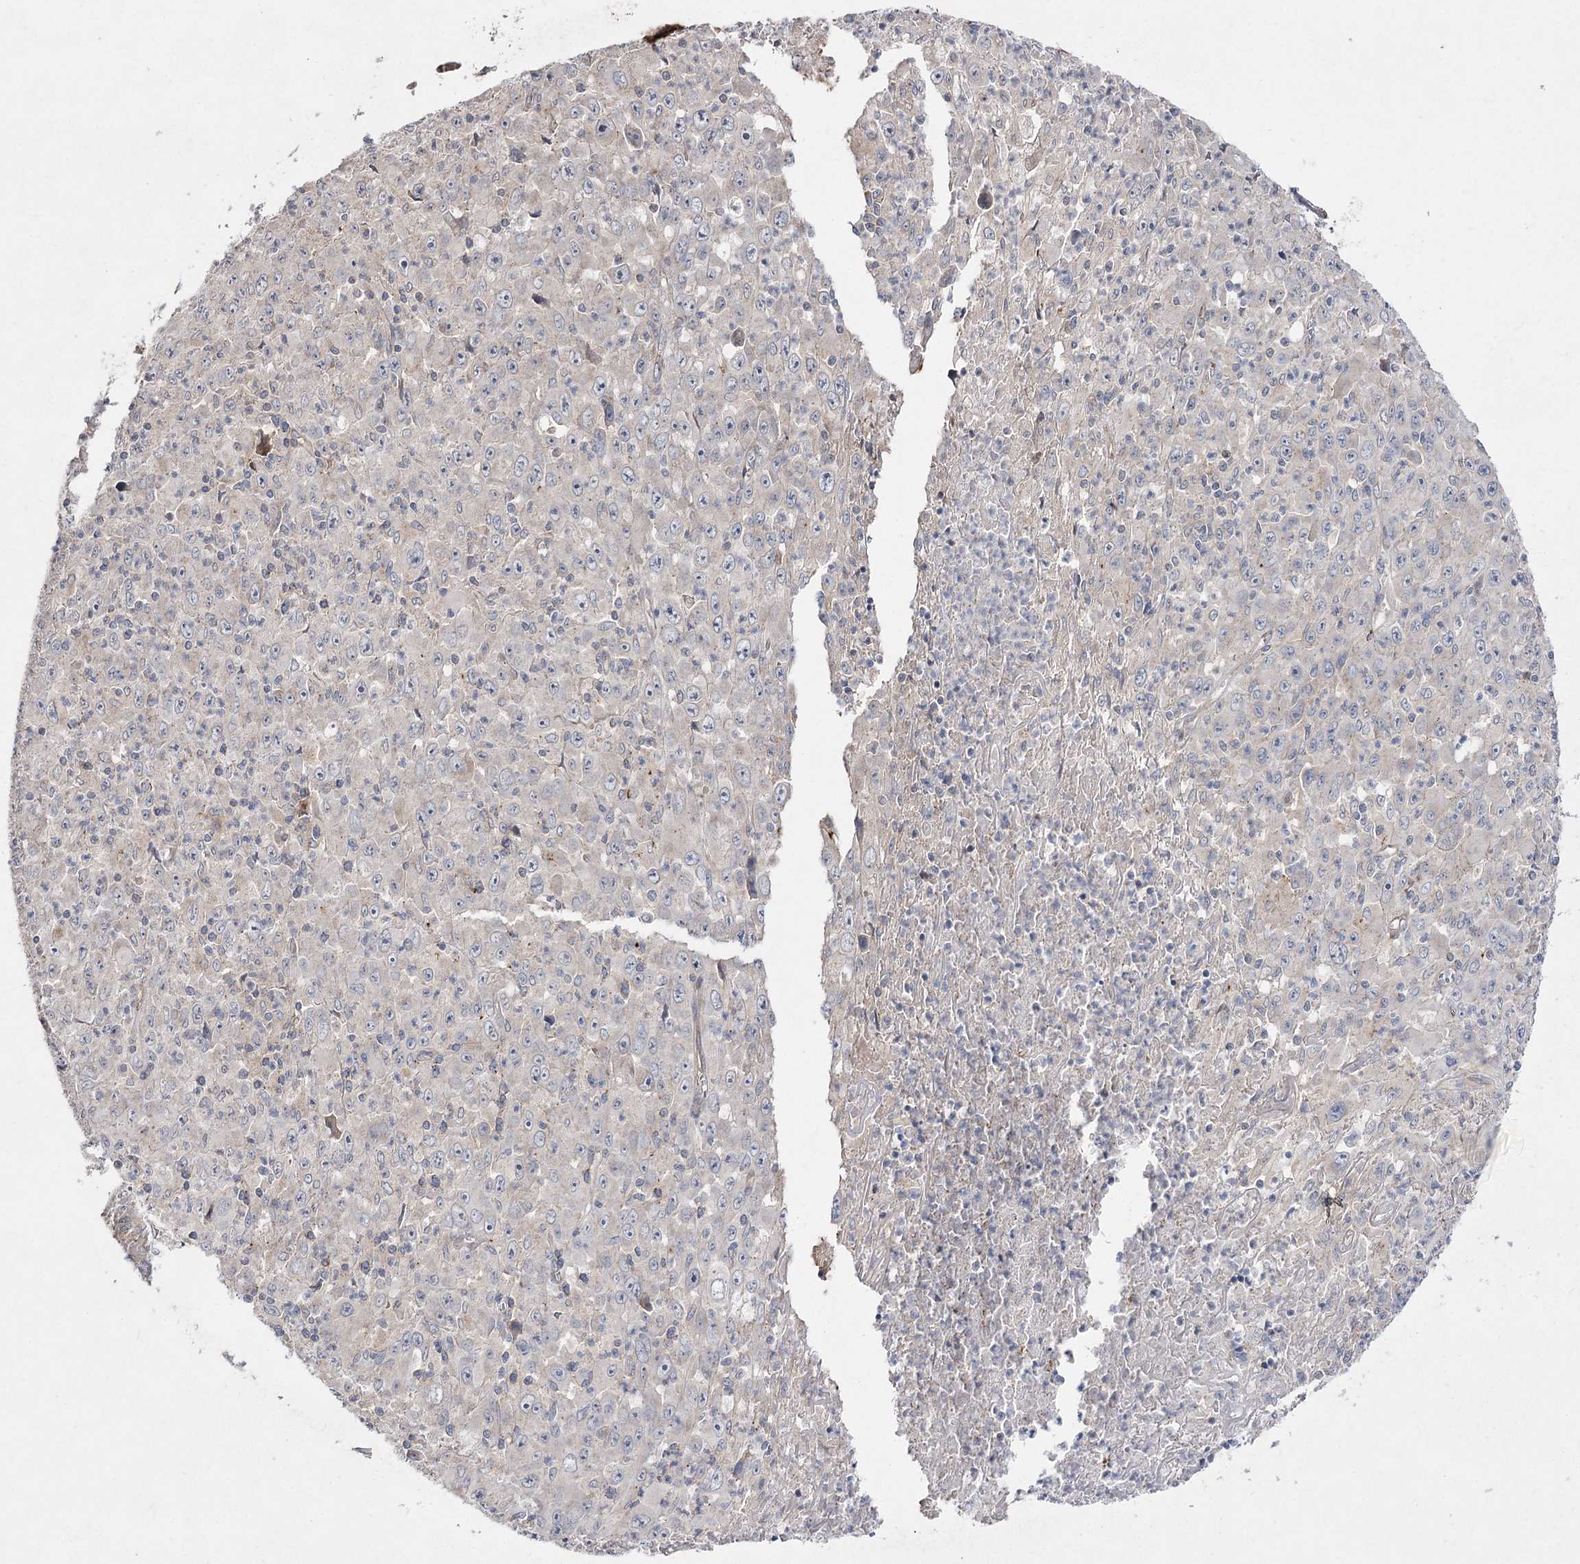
{"staining": {"intensity": "negative", "quantity": "none", "location": "none"}, "tissue": "melanoma", "cell_type": "Tumor cells", "image_type": "cancer", "snomed": [{"axis": "morphology", "description": "Malignant melanoma, Metastatic site"}, {"axis": "topography", "description": "Skin"}], "caption": "Immunohistochemical staining of human melanoma displays no significant staining in tumor cells.", "gene": "FANCL", "patient": {"sex": "female", "age": 56}}